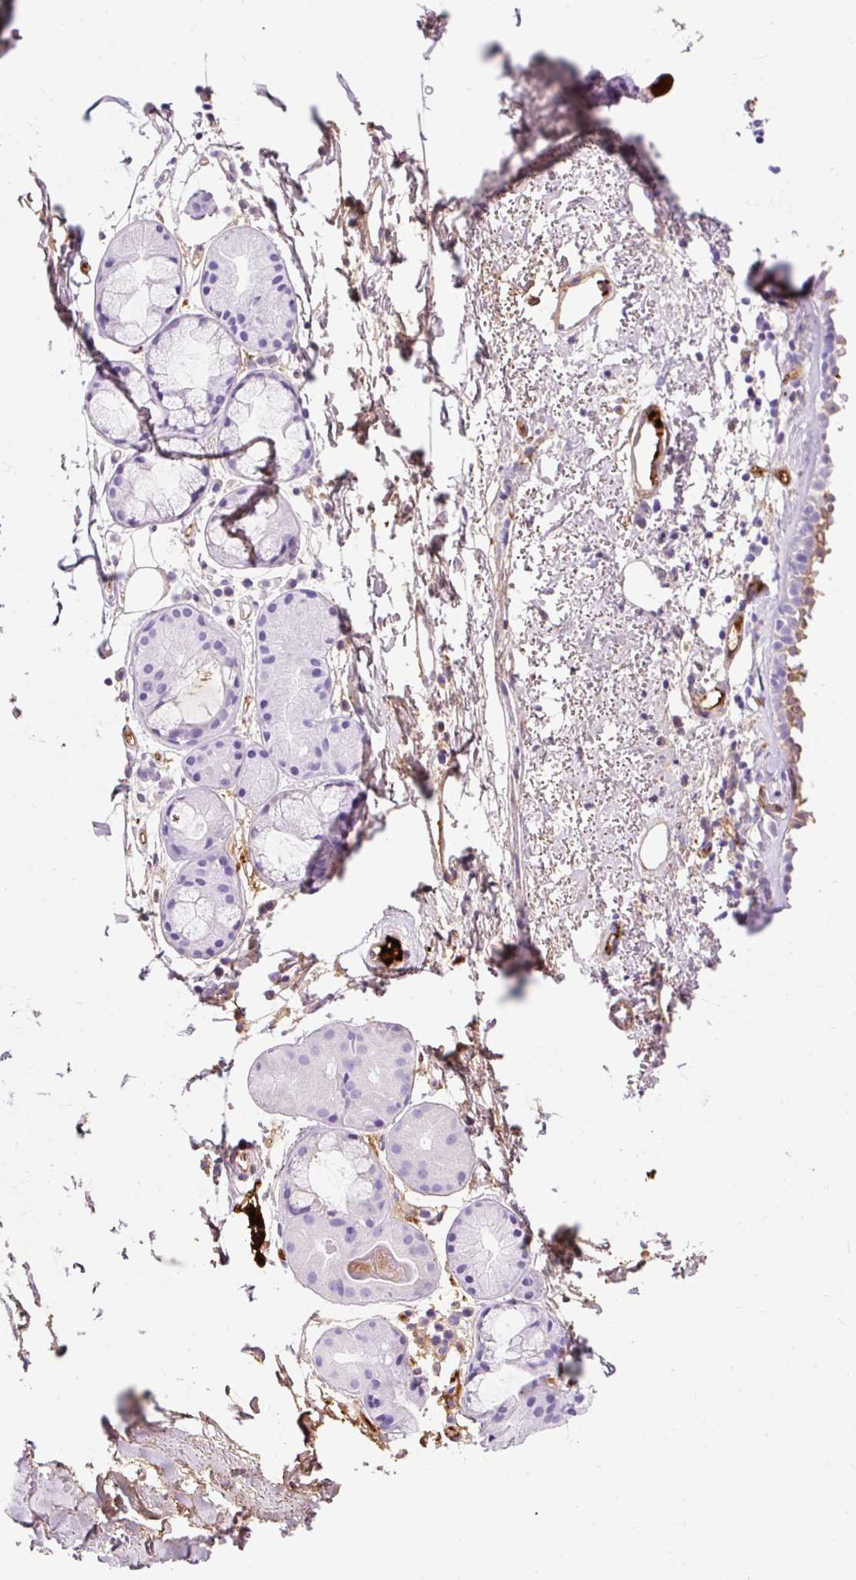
{"staining": {"intensity": "negative", "quantity": "none", "location": "none"}, "tissue": "adipose tissue", "cell_type": "Adipocytes", "image_type": "normal", "snomed": [{"axis": "morphology", "description": "Normal tissue, NOS"}, {"axis": "topography", "description": "Cartilage tissue"}, {"axis": "topography", "description": "Nasopharynx"}], "caption": "A histopathology image of human adipose tissue is negative for staining in adipocytes. (Immunohistochemistry, brightfield microscopy, high magnification).", "gene": "APOC2", "patient": {"sex": "male", "age": 56}}